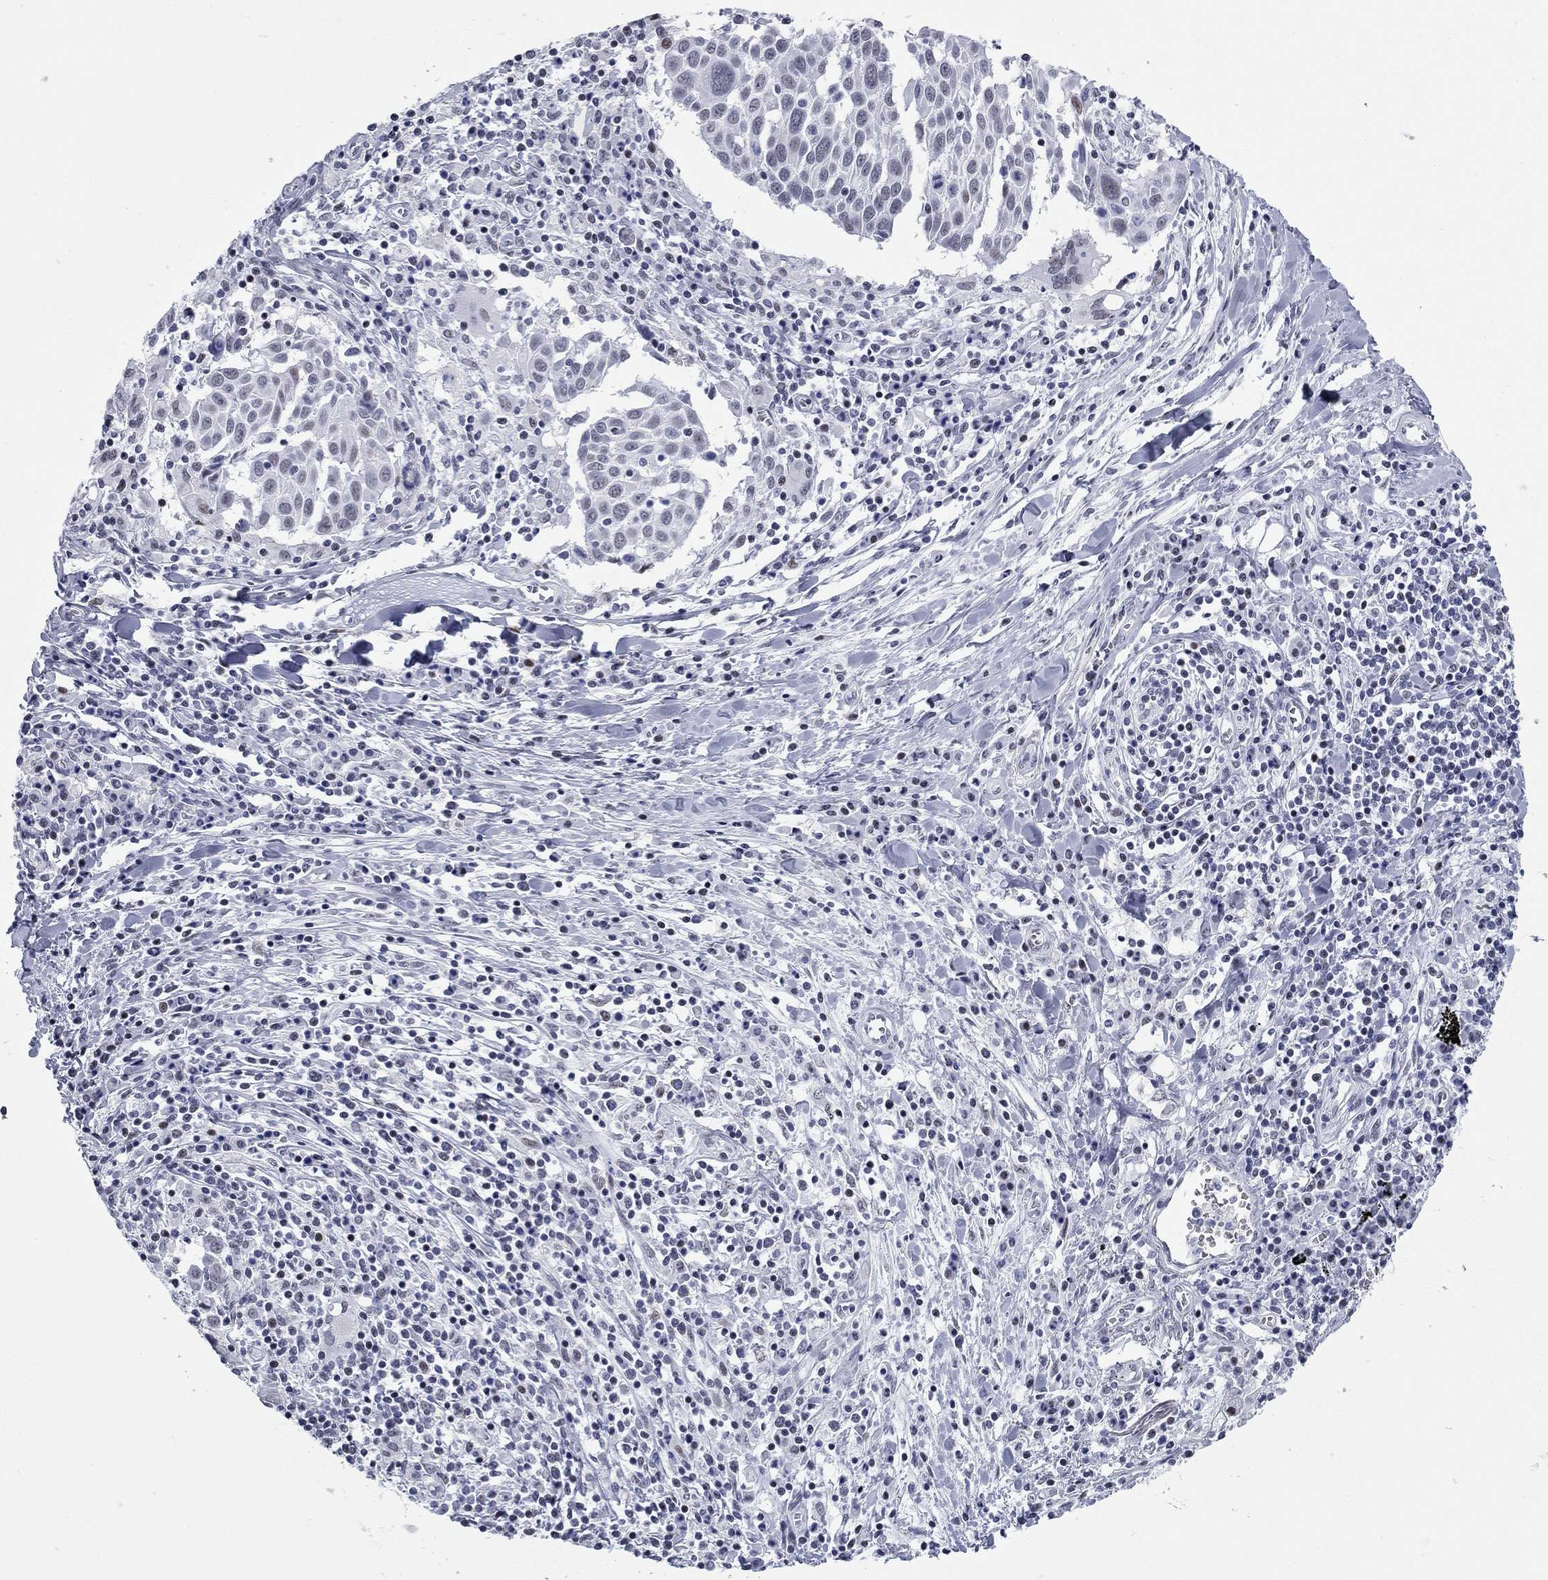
{"staining": {"intensity": "negative", "quantity": "none", "location": "none"}, "tissue": "lung cancer", "cell_type": "Tumor cells", "image_type": "cancer", "snomed": [{"axis": "morphology", "description": "Squamous cell carcinoma, NOS"}, {"axis": "topography", "description": "Lung"}], "caption": "Tumor cells are negative for protein expression in human lung squamous cell carcinoma.", "gene": "ASF1B", "patient": {"sex": "male", "age": 57}}